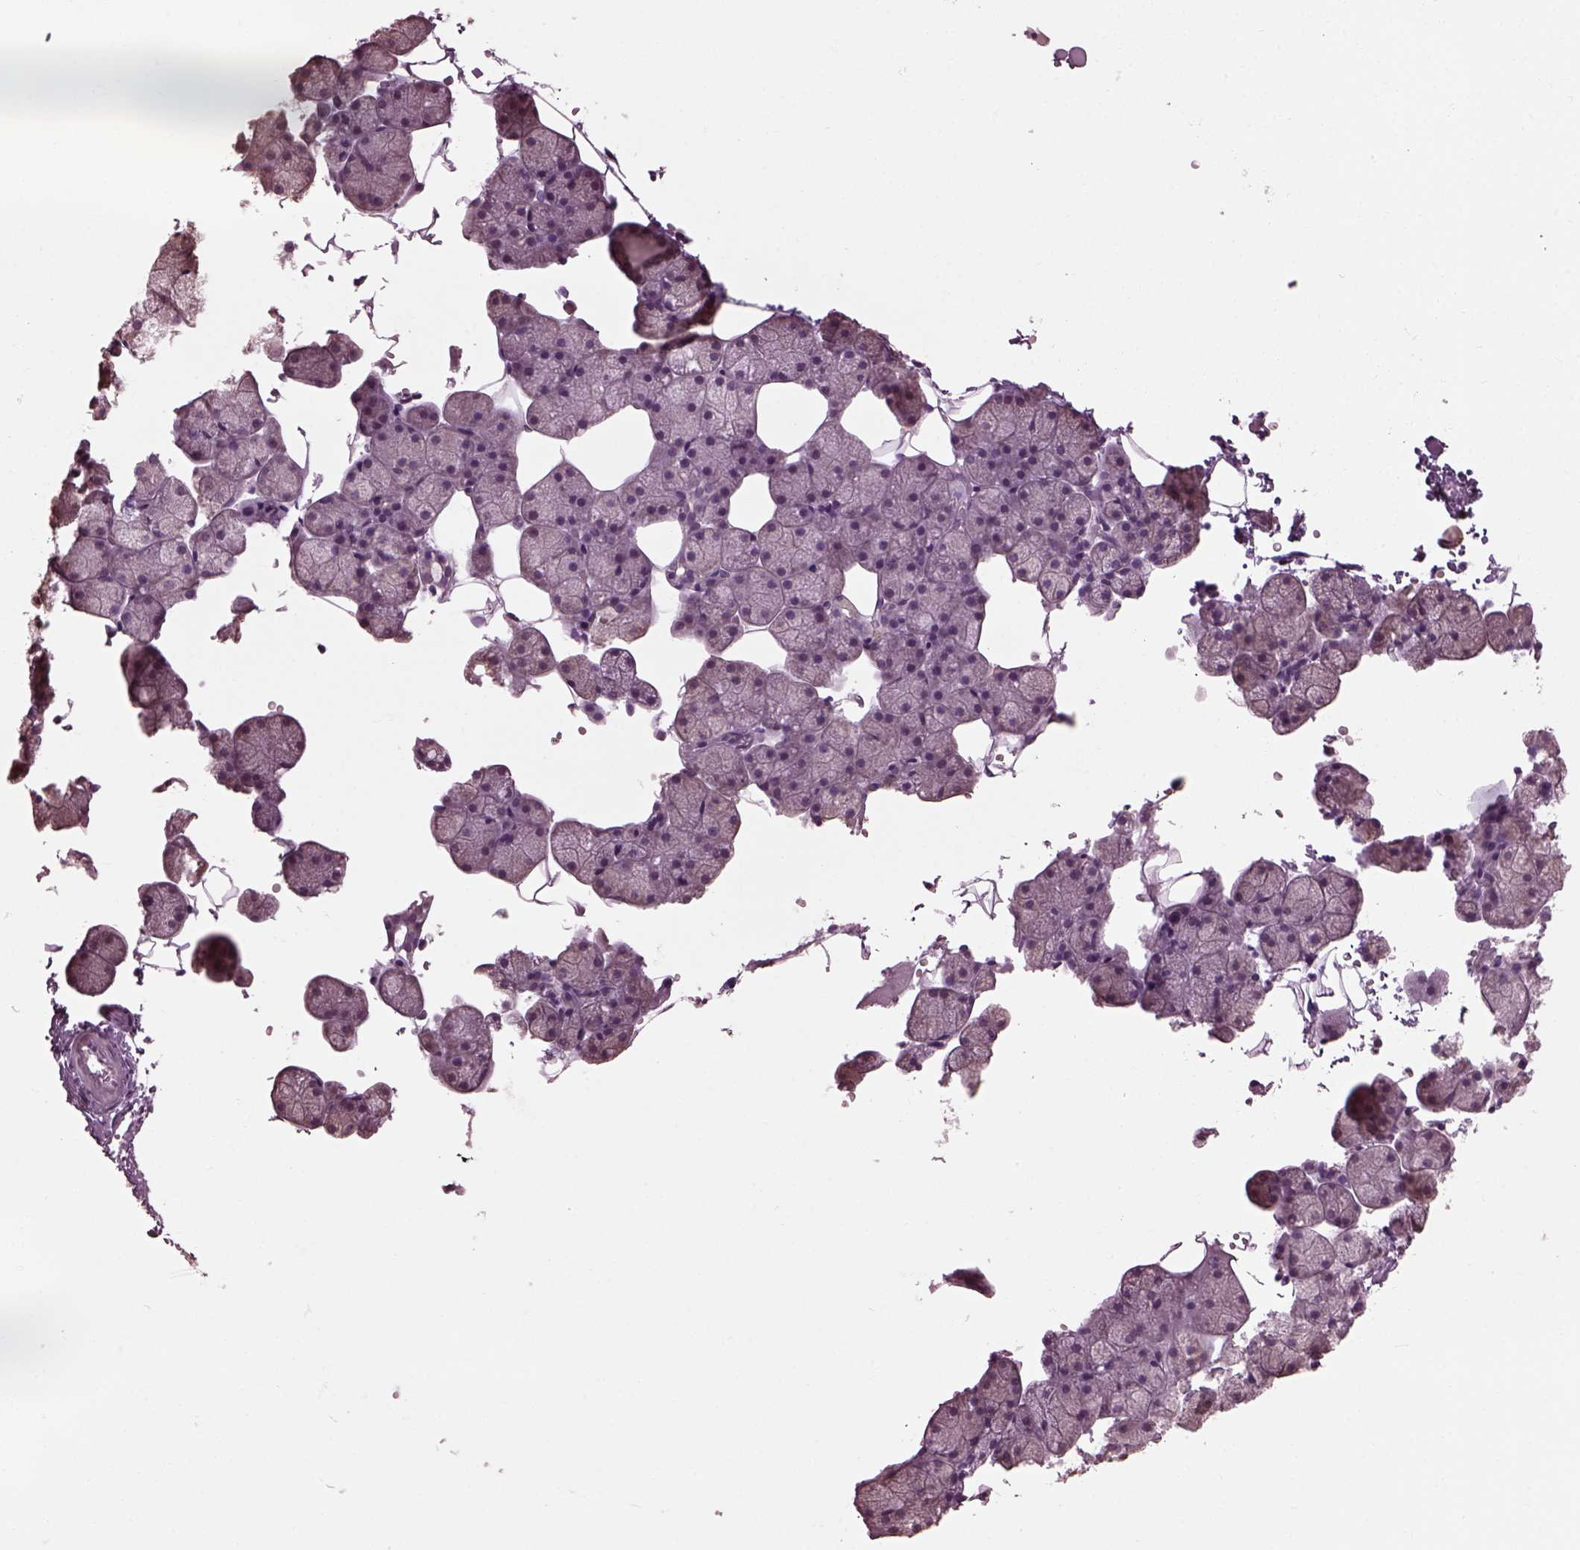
{"staining": {"intensity": "negative", "quantity": "none", "location": "none"}, "tissue": "salivary gland", "cell_type": "Glandular cells", "image_type": "normal", "snomed": [{"axis": "morphology", "description": "Normal tissue, NOS"}, {"axis": "topography", "description": "Salivary gland"}], "caption": "Glandular cells show no significant expression in unremarkable salivary gland. (DAB IHC, high magnification).", "gene": "CABP5", "patient": {"sex": "male", "age": 38}}